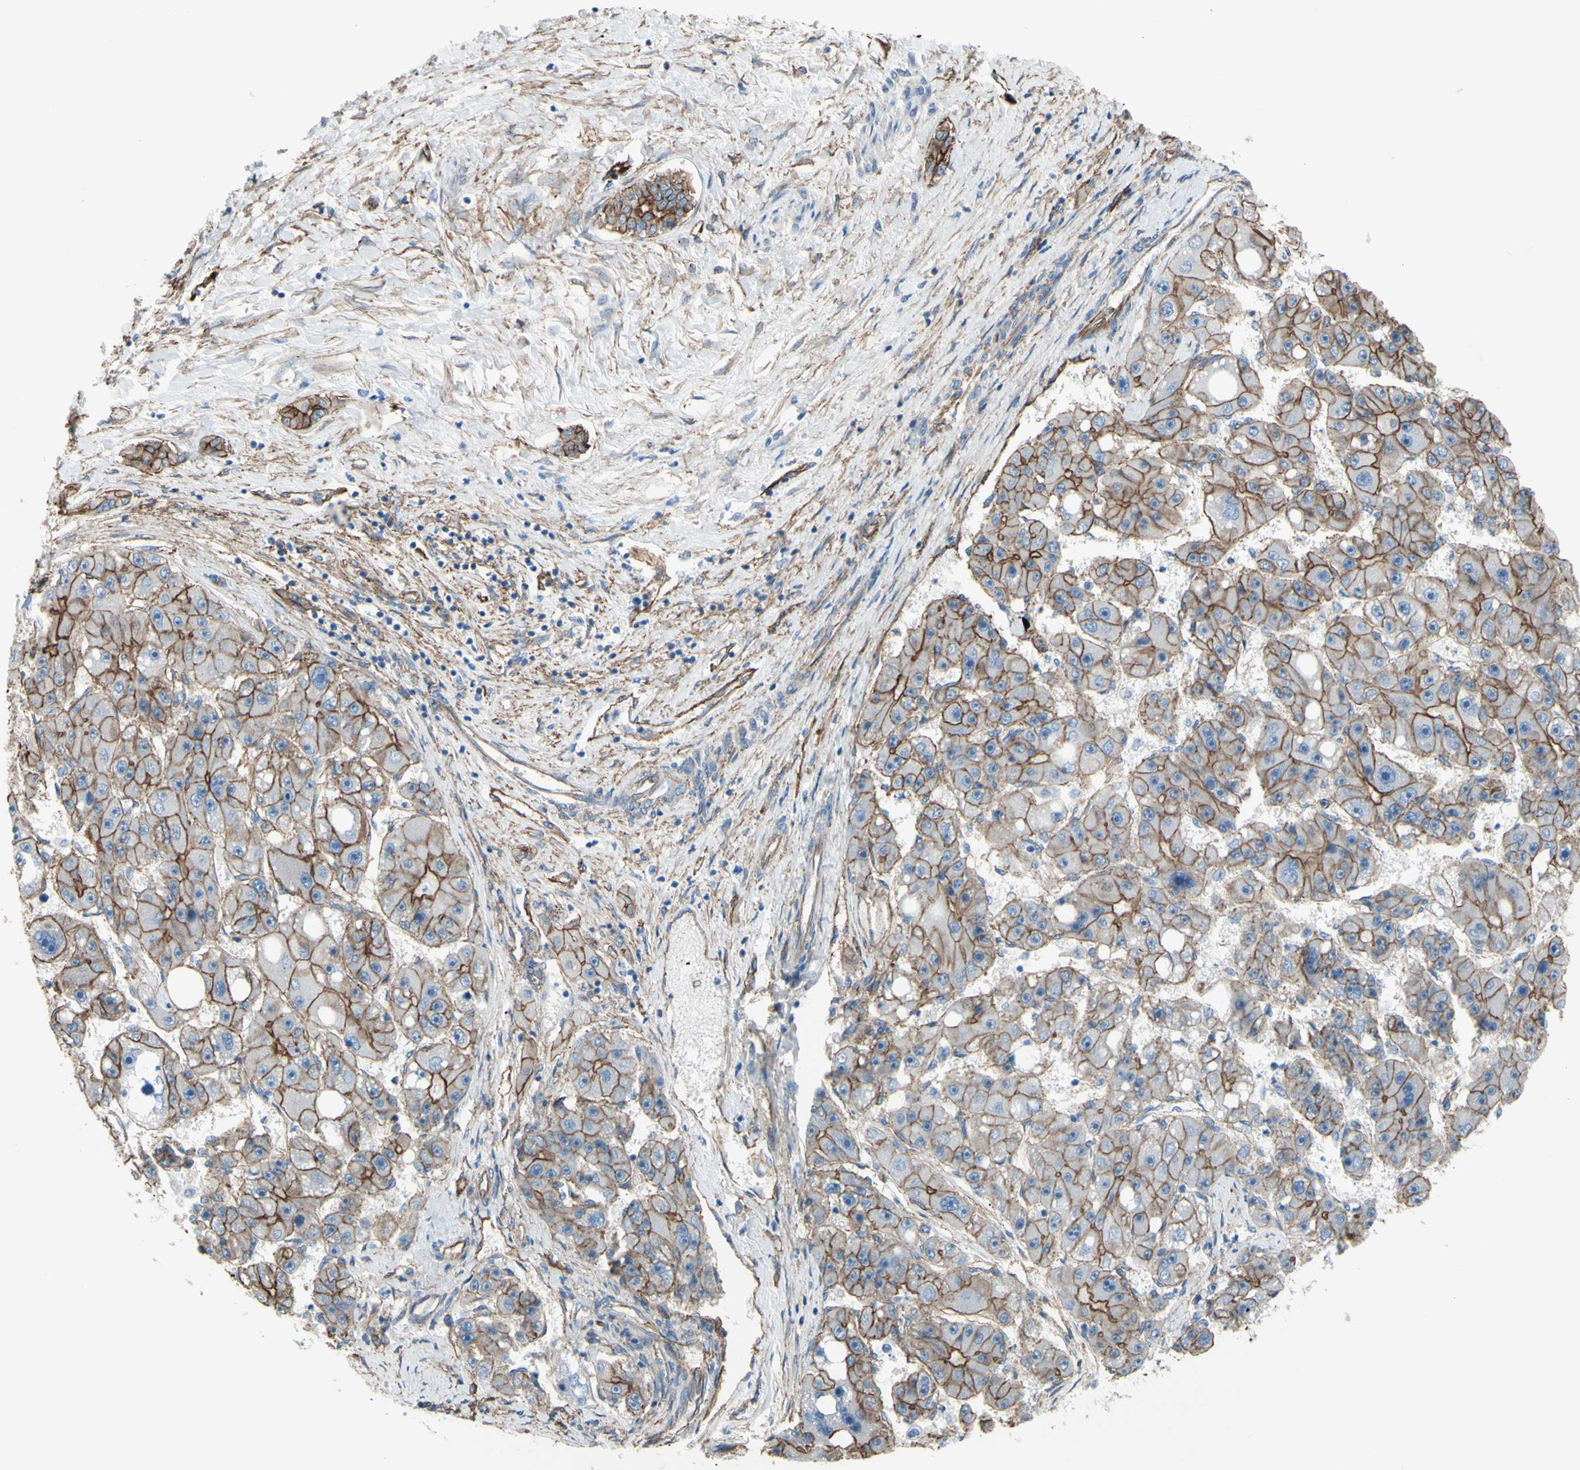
{"staining": {"intensity": "strong", "quantity": ">75%", "location": "cytoplasmic/membranous"}, "tissue": "liver cancer", "cell_type": "Tumor cells", "image_type": "cancer", "snomed": [{"axis": "morphology", "description": "Carcinoma, Hepatocellular, NOS"}, {"axis": "topography", "description": "Liver"}], "caption": "Tumor cells exhibit high levels of strong cytoplasmic/membranous expression in approximately >75% of cells in hepatocellular carcinoma (liver).", "gene": "TPBG", "patient": {"sex": "female", "age": 61}}